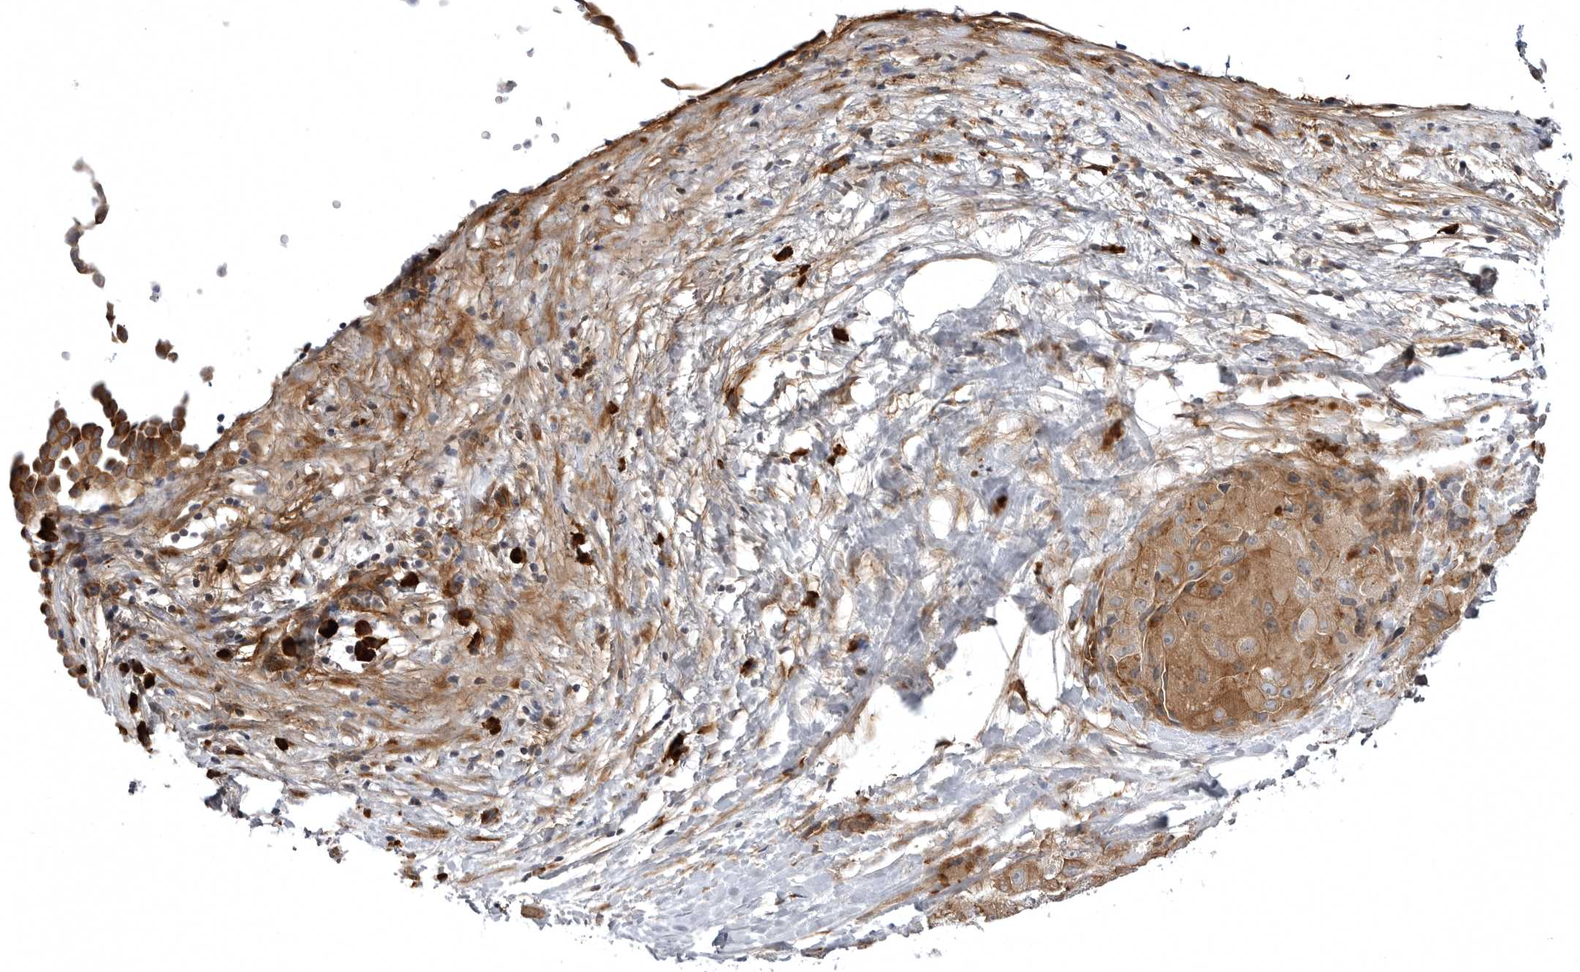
{"staining": {"intensity": "moderate", "quantity": ">75%", "location": "cytoplasmic/membranous"}, "tissue": "liver cancer", "cell_type": "Tumor cells", "image_type": "cancer", "snomed": [{"axis": "morphology", "description": "Carcinoma, Hepatocellular, NOS"}, {"axis": "topography", "description": "Liver"}], "caption": "Tumor cells exhibit medium levels of moderate cytoplasmic/membranous staining in about >75% of cells in human liver hepatocellular carcinoma.", "gene": "ARL5A", "patient": {"sex": "male", "age": 80}}